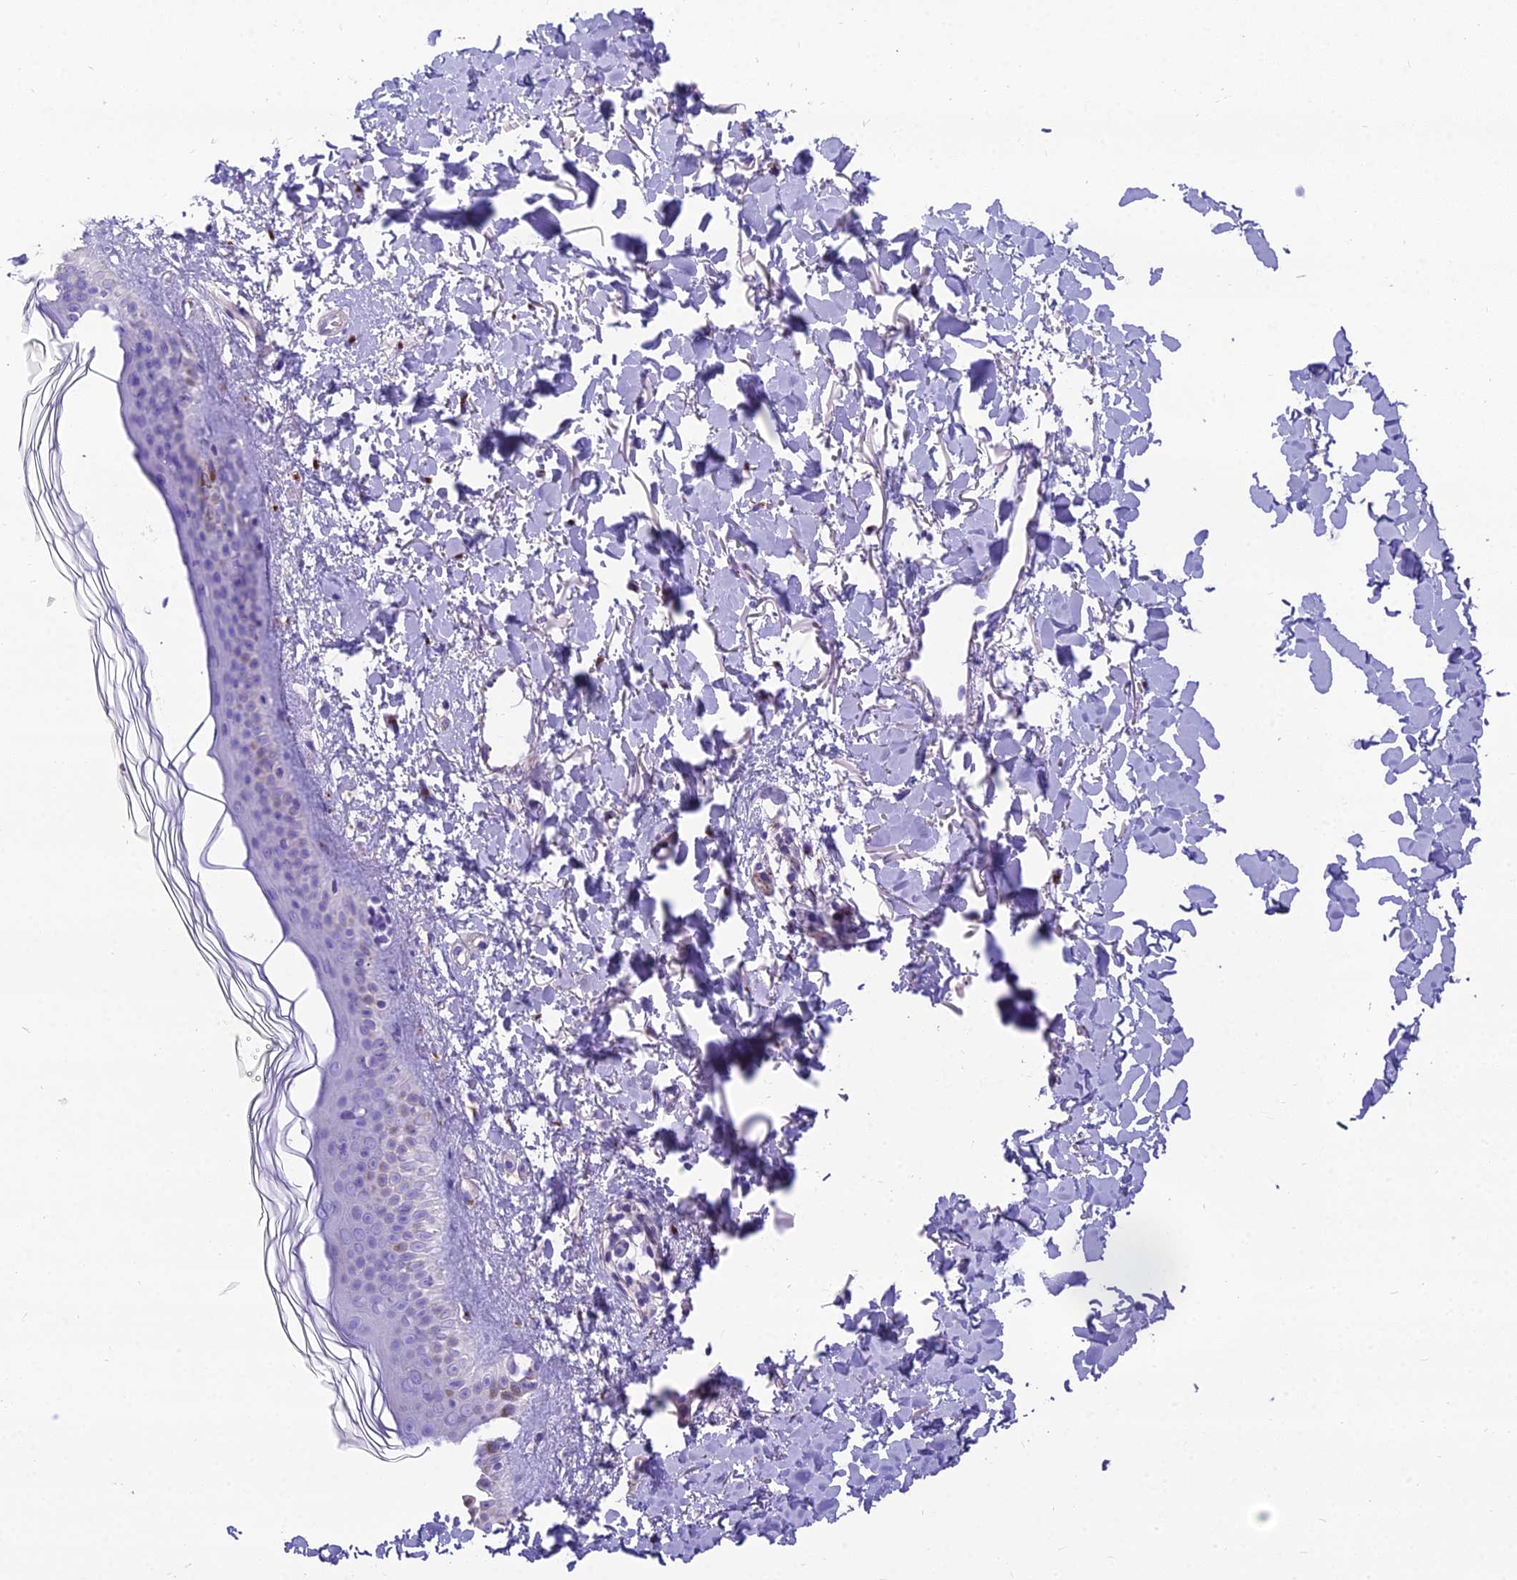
{"staining": {"intensity": "negative", "quantity": "none", "location": "none"}, "tissue": "skin", "cell_type": "Fibroblasts", "image_type": "normal", "snomed": [{"axis": "morphology", "description": "Normal tissue, NOS"}, {"axis": "topography", "description": "Skin"}], "caption": "An IHC micrograph of normal skin is shown. There is no staining in fibroblasts of skin.", "gene": "GFRA1", "patient": {"sex": "female", "age": 58}}